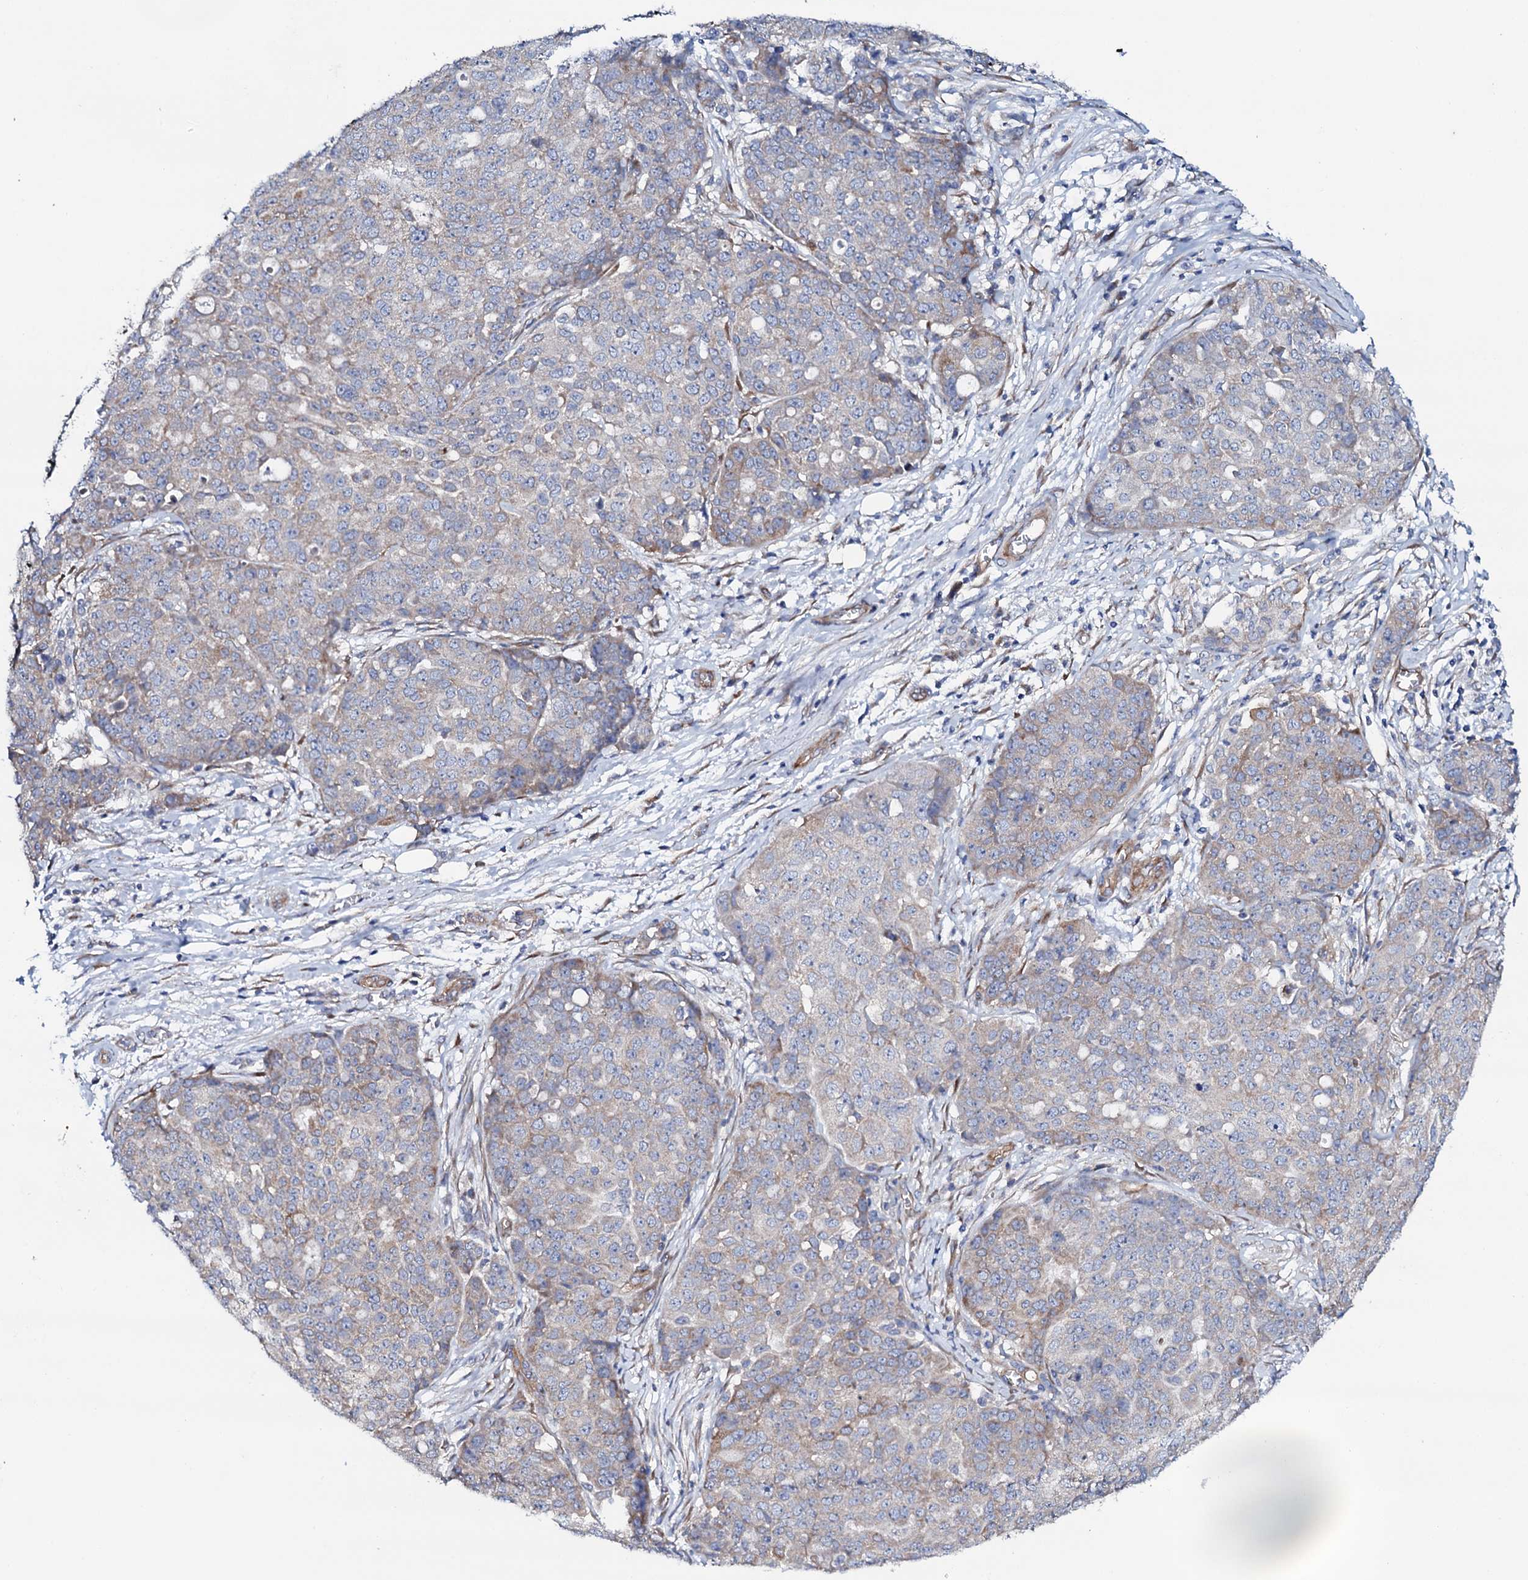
{"staining": {"intensity": "weak", "quantity": "<25%", "location": "cytoplasmic/membranous"}, "tissue": "ovarian cancer", "cell_type": "Tumor cells", "image_type": "cancer", "snomed": [{"axis": "morphology", "description": "Cystadenocarcinoma, serous, NOS"}, {"axis": "topography", "description": "Soft tissue"}, {"axis": "topography", "description": "Ovary"}], "caption": "Immunohistochemical staining of human ovarian serous cystadenocarcinoma displays no significant expression in tumor cells. The staining was performed using DAB (3,3'-diaminobenzidine) to visualize the protein expression in brown, while the nuclei were stained in blue with hematoxylin (Magnification: 20x).", "gene": "STARD13", "patient": {"sex": "female", "age": 57}}